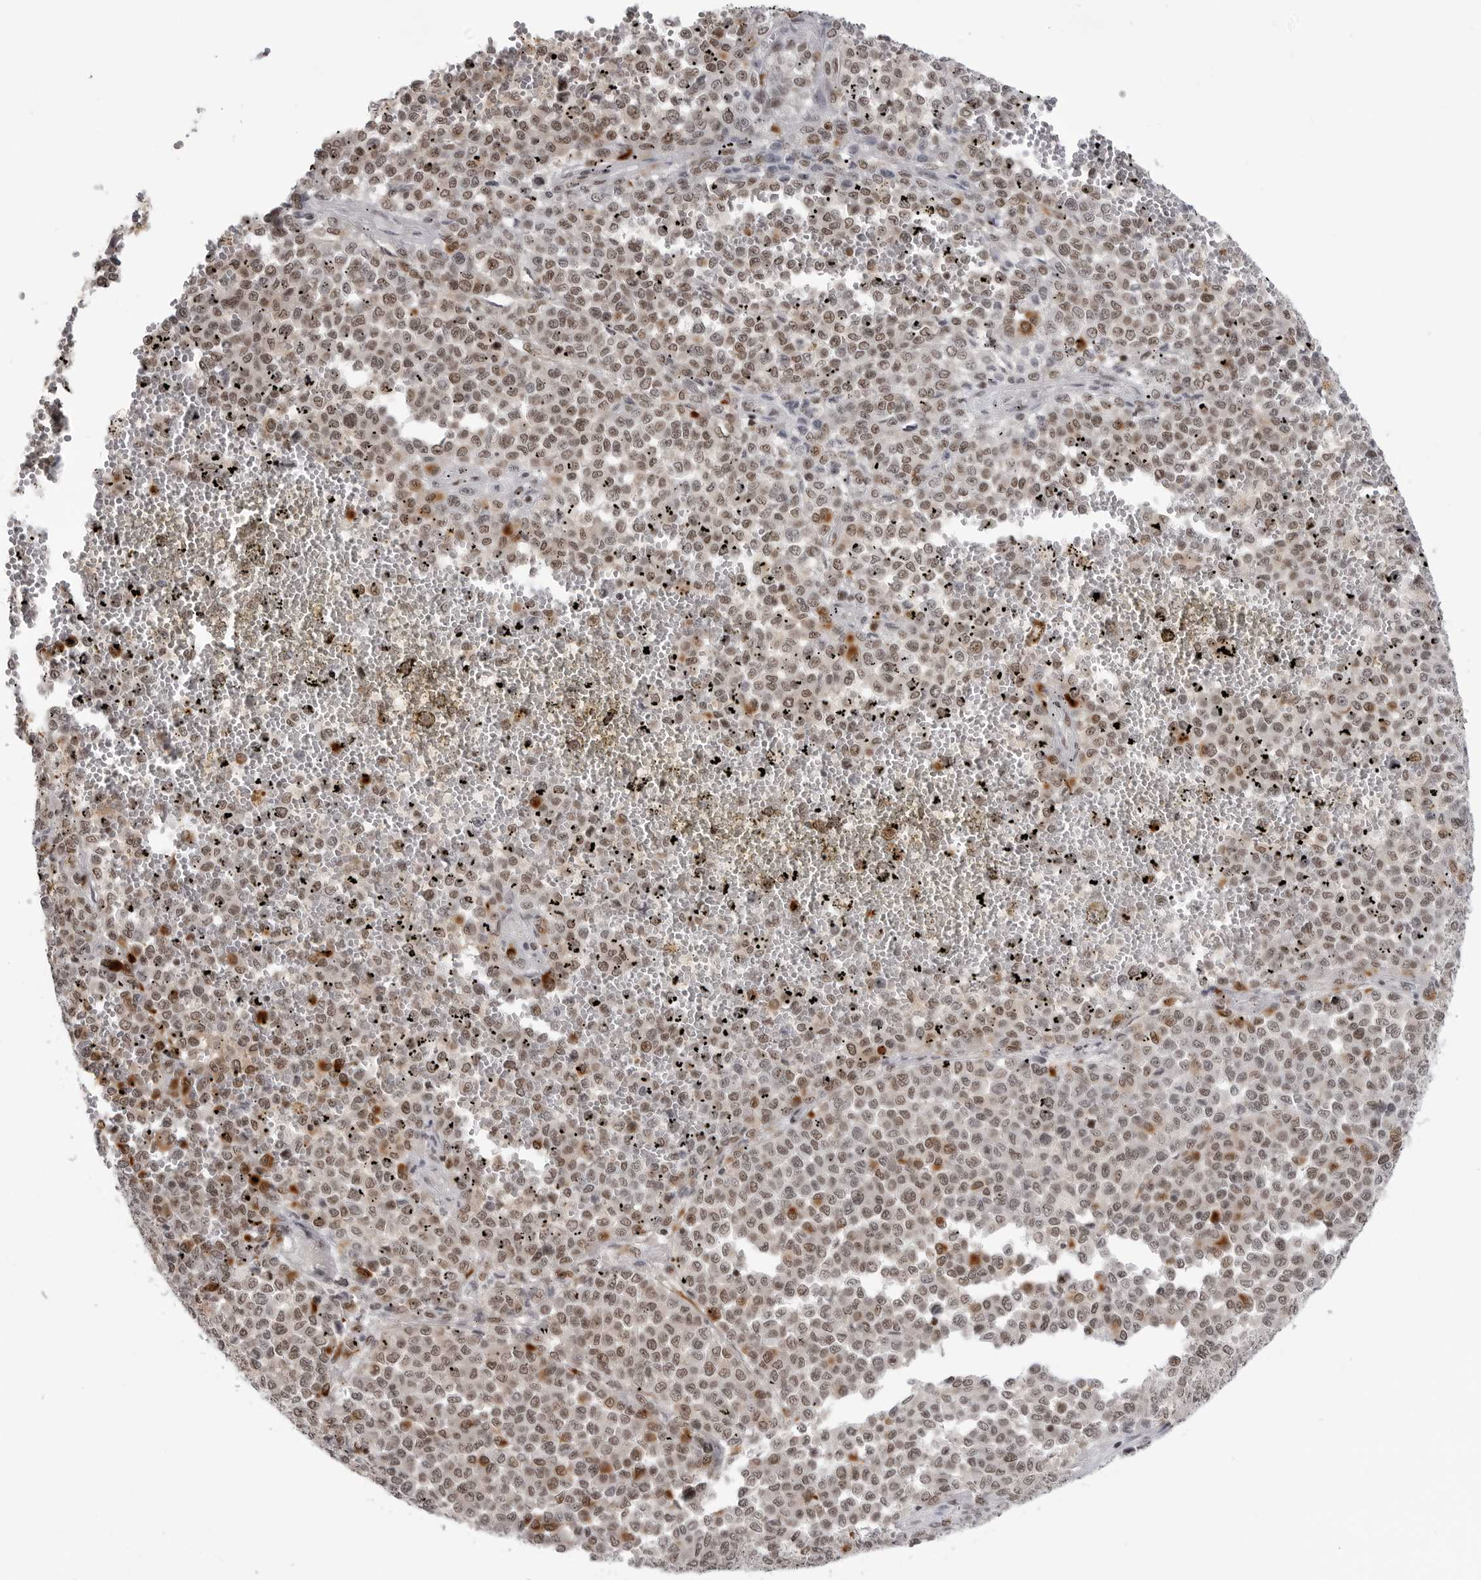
{"staining": {"intensity": "moderate", "quantity": ">75%", "location": "nuclear"}, "tissue": "melanoma", "cell_type": "Tumor cells", "image_type": "cancer", "snomed": [{"axis": "morphology", "description": "Malignant melanoma, Metastatic site"}, {"axis": "topography", "description": "Pancreas"}], "caption": "Immunohistochemistry micrograph of human melanoma stained for a protein (brown), which reveals medium levels of moderate nuclear positivity in about >75% of tumor cells.", "gene": "TRIM66", "patient": {"sex": "female", "age": 30}}